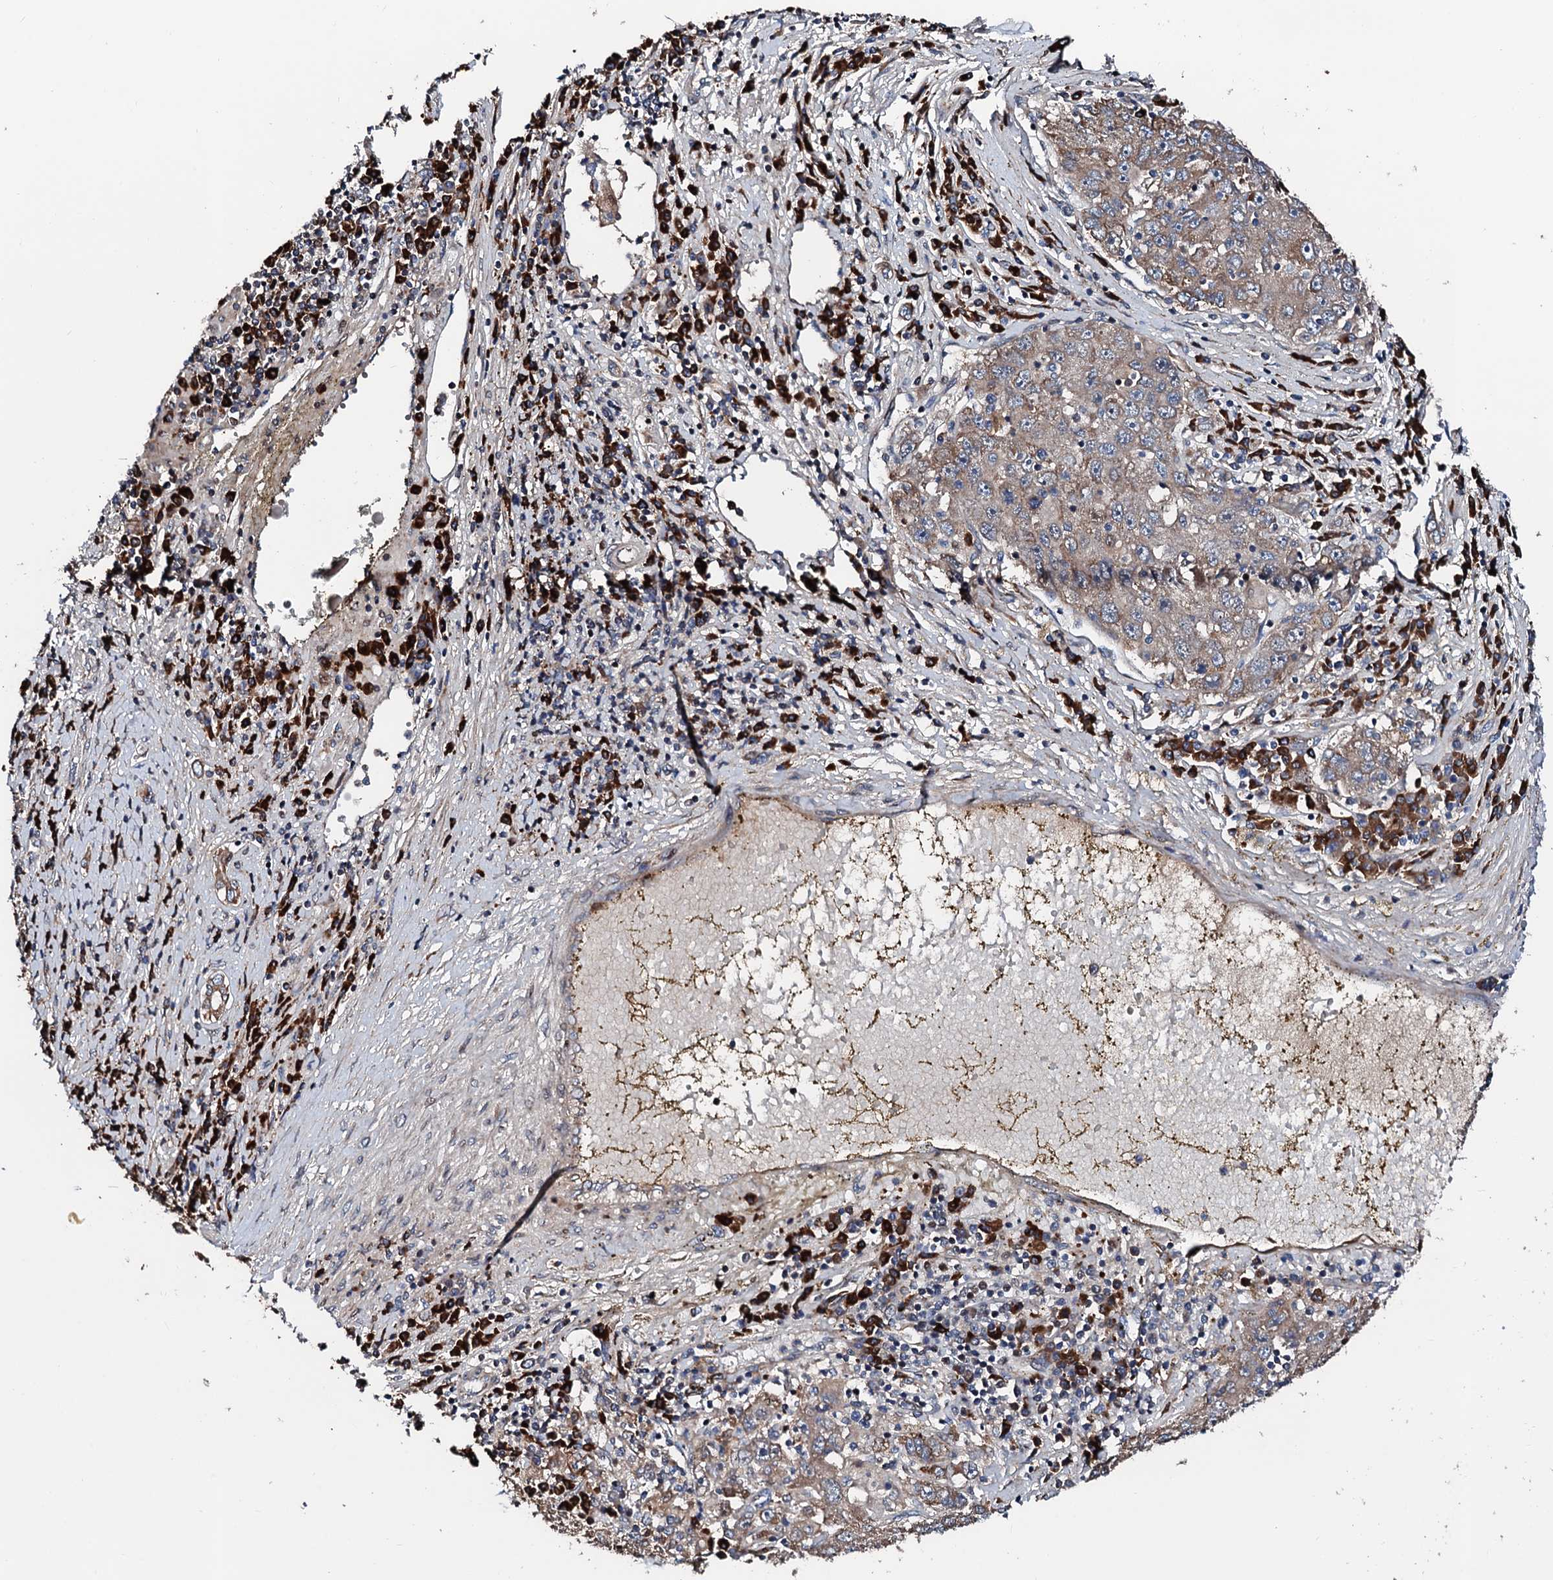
{"staining": {"intensity": "weak", "quantity": "25%-75%", "location": "cytoplasmic/membranous"}, "tissue": "liver cancer", "cell_type": "Tumor cells", "image_type": "cancer", "snomed": [{"axis": "morphology", "description": "Carcinoma, Hepatocellular, NOS"}, {"axis": "topography", "description": "Liver"}], "caption": "The photomicrograph shows staining of liver cancer (hepatocellular carcinoma), revealing weak cytoplasmic/membranous protein positivity (brown color) within tumor cells.", "gene": "KIF18A", "patient": {"sex": "male", "age": 49}}